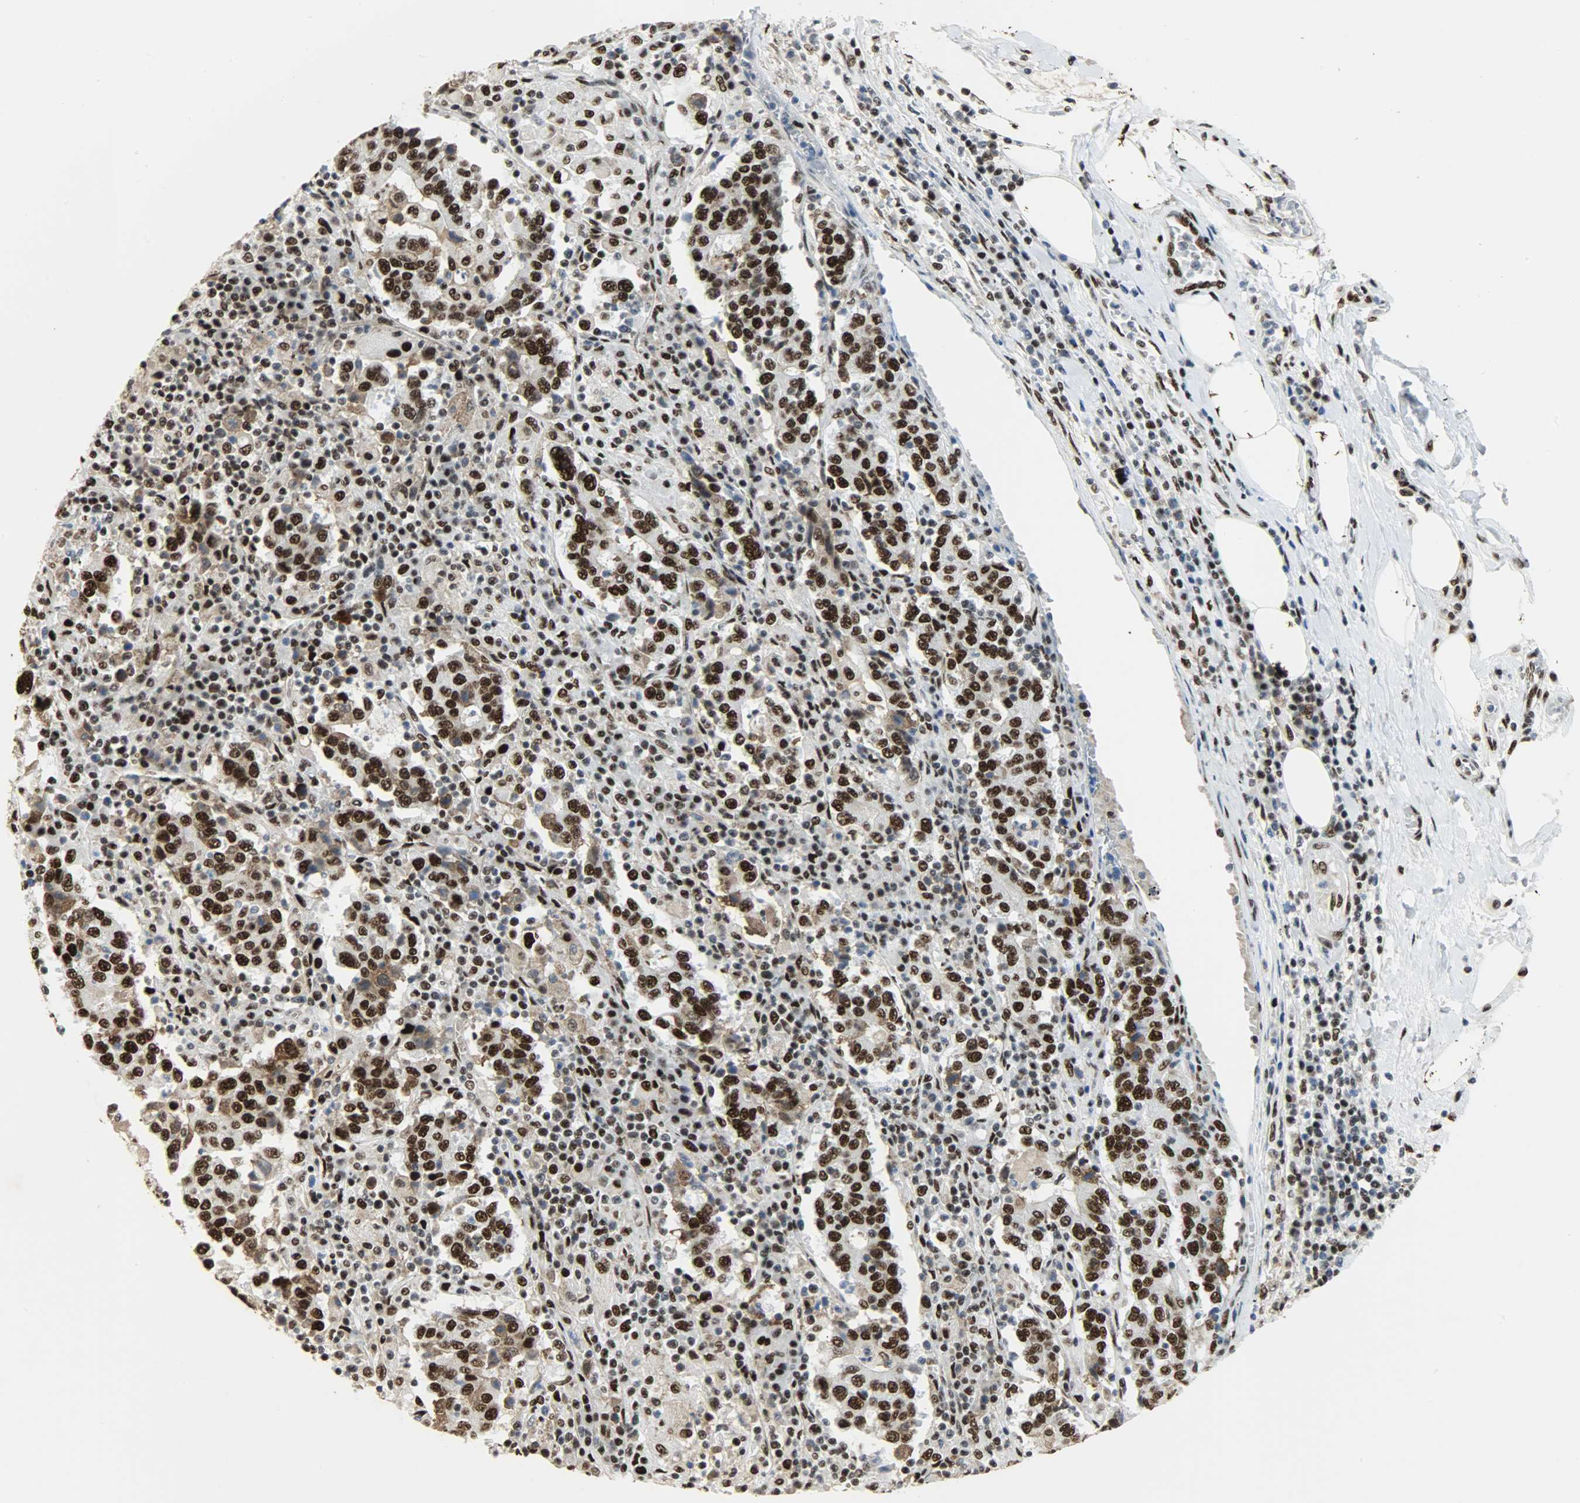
{"staining": {"intensity": "strong", "quantity": ">75%", "location": "cytoplasmic/membranous,nuclear"}, "tissue": "stomach cancer", "cell_type": "Tumor cells", "image_type": "cancer", "snomed": [{"axis": "morphology", "description": "Normal tissue, NOS"}, {"axis": "morphology", "description": "Adenocarcinoma, NOS"}, {"axis": "topography", "description": "Stomach, upper"}, {"axis": "topography", "description": "Stomach"}], "caption": "Stomach adenocarcinoma stained for a protein (brown) reveals strong cytoplasmic/membranous and nuclear positive staining in approximately >75% of tumor cells.", "gene": "SSB", "patient": {"sex": "male", "age": 59}}